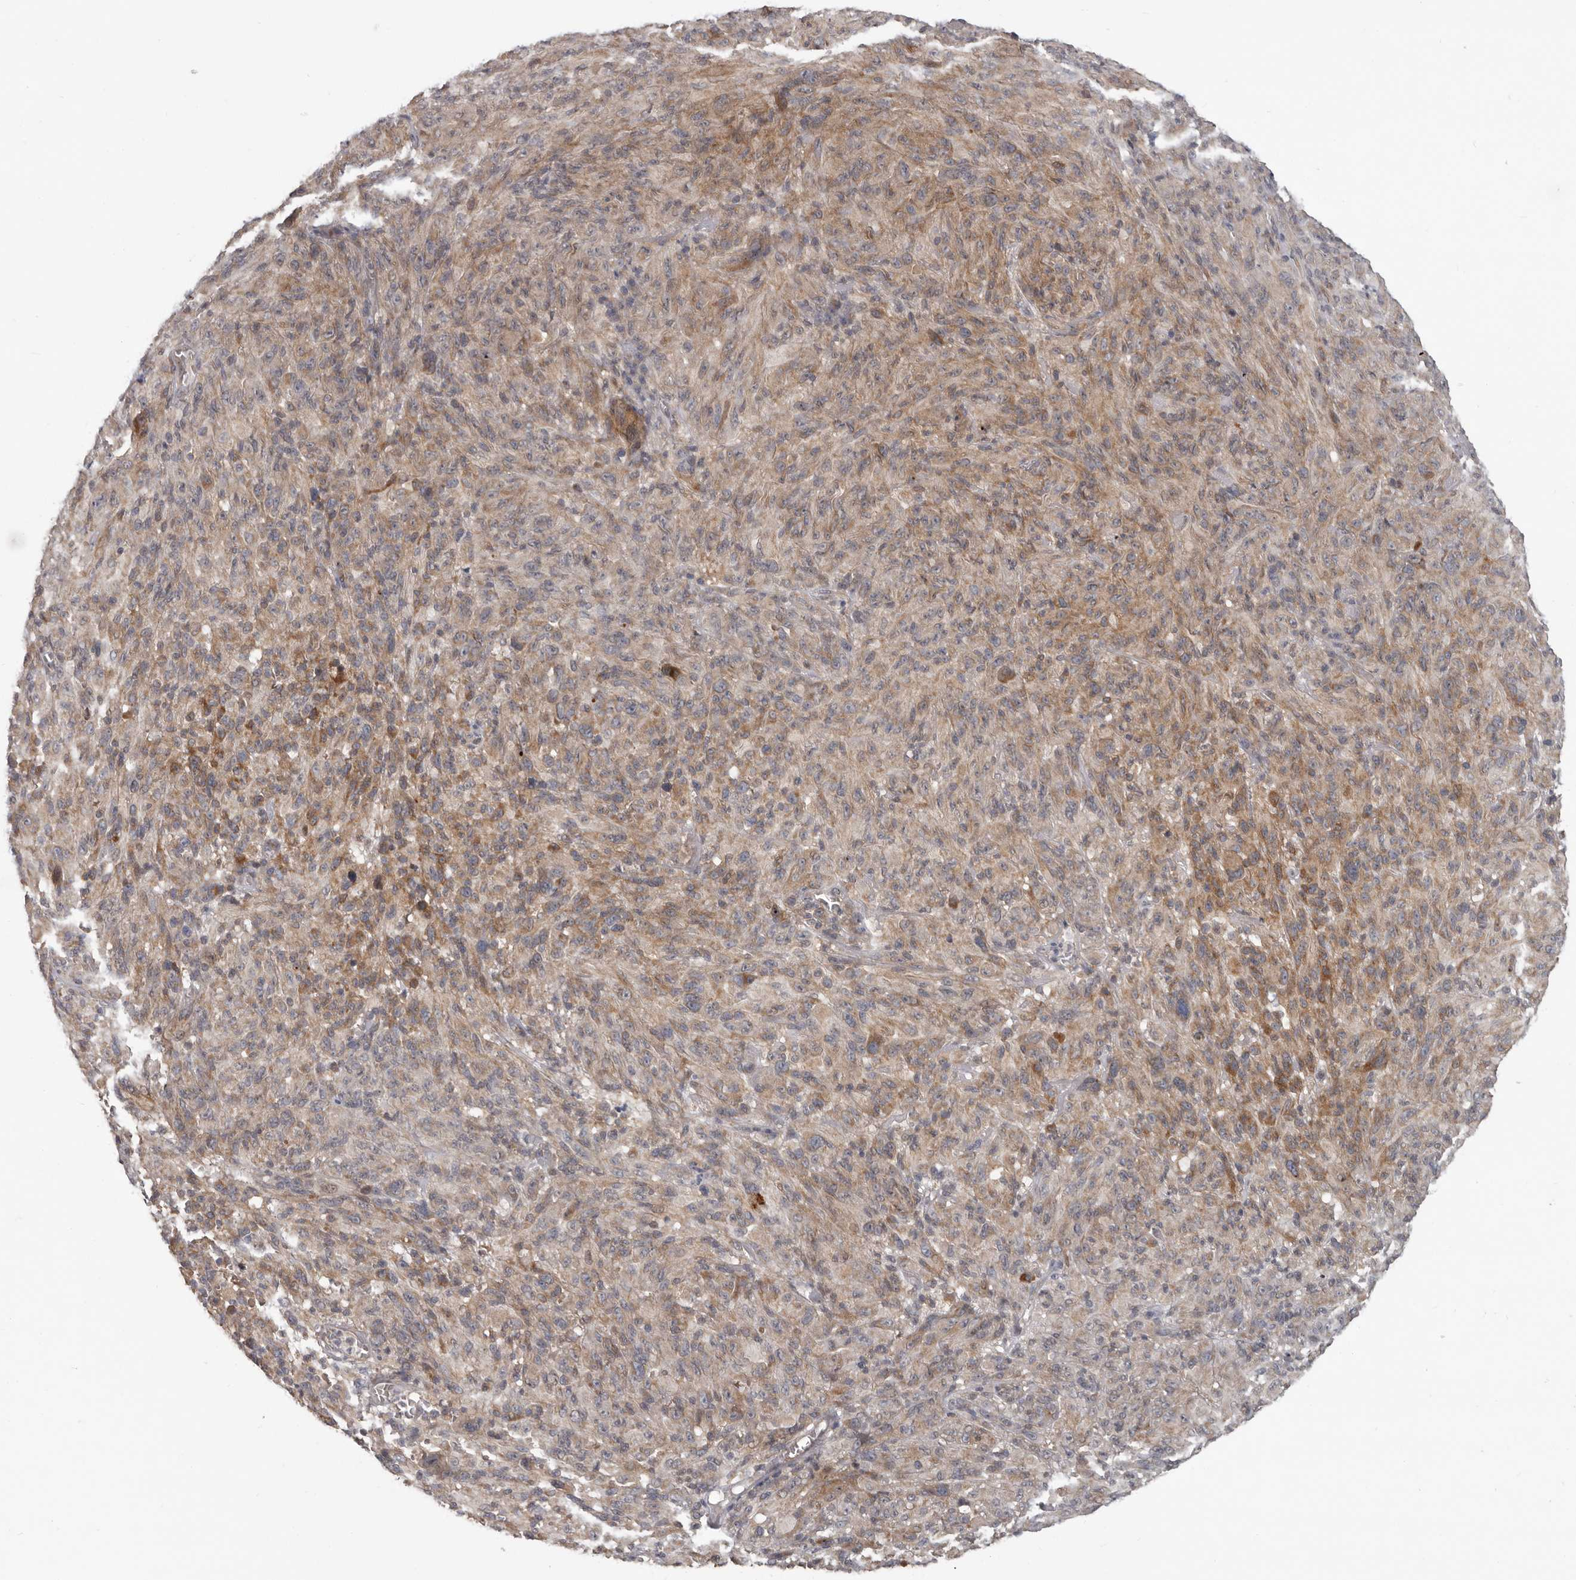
{"staining": {"intensity": "moderate", "quantity": ">75%", "location": "cytoplasmic/membranous"}, "tissue": "melanoma", "cell_type": "Tumor cells", "image_type": "cancer", "snomed": [{"axis": "morphology", "description": "Malignant melanoma, NOS"}, {"axis": "topography", "description": "Skin of head"}], "caption": "Immunohistochemistry (IHC) micrograph of human malignant melanoma stained for a protein (brown), which exhibits medium levels of moderate cytoplasmic/membranous expression in about >75% of tumor cells.", "gene": "FGFR4", "patient": {"sex": "male", "age": 96}}